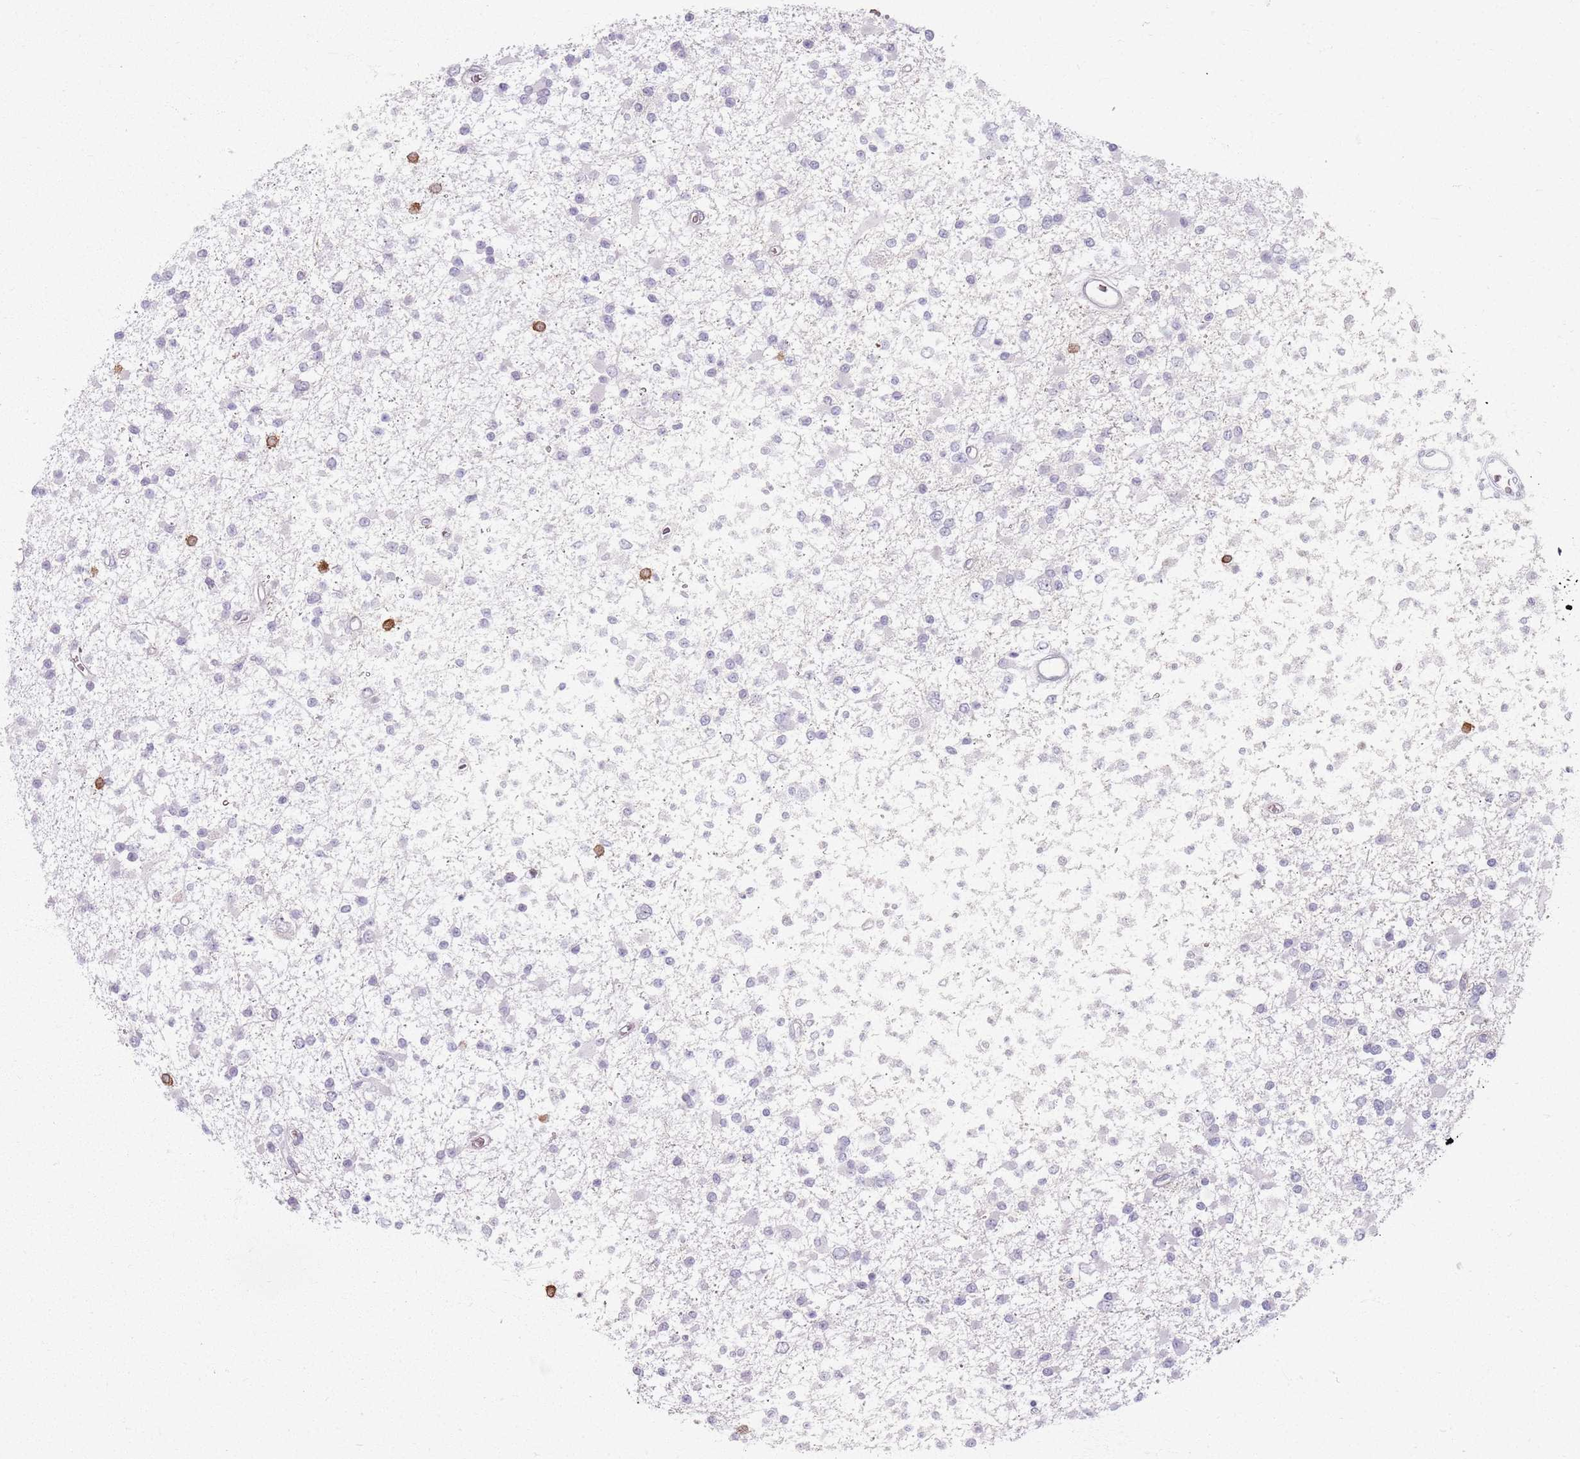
{"staining": {"intensity": "negative", "quantity": "none", "location": "none"}, "tissue": "glioma", "cell_type": "Tumor cells", "image_type": "cancer", "snomed": [{"axis": "morphology", "description": "Glioma, malignant, Low grade"}, {"axis": "topography", "description": "Brain"}], "caption": "The micrograph demonstrates no staining of tumor cells in glioma. (DAB immunohistochemistry (IHC) visualized using brightfield microscopy, high magnification).", "gene": "CRIPT", "patient": {"sex": "female", "age": 22}}